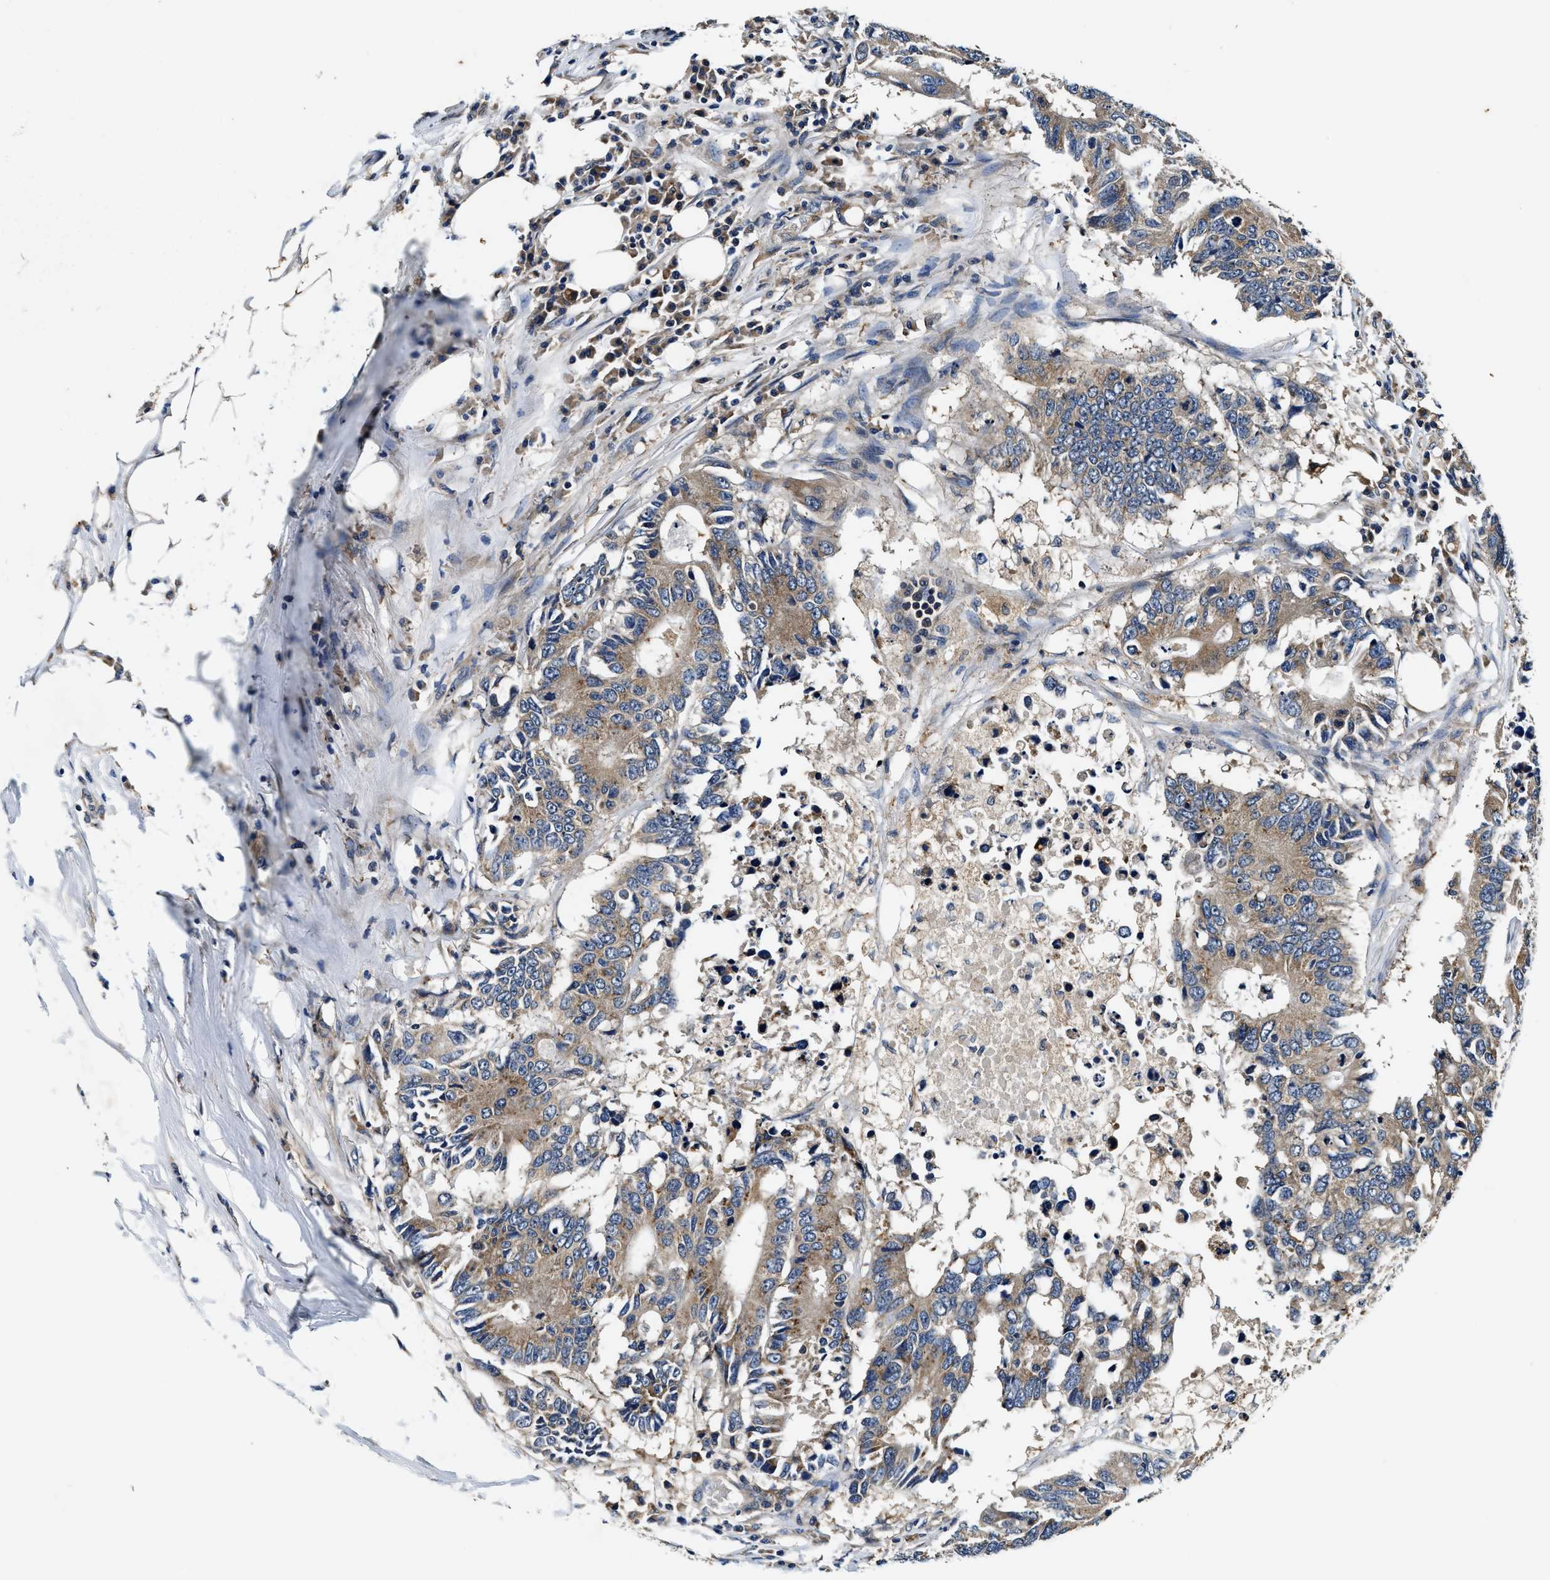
{"staining": {"intensity": "moderate", "quantity": "25%-75%", "location": "cytoplasmic/membranous"}, "tissue": "colorectal cancer", "cell_type": "Tumor cells", "image_type": "cancer", "snomed": [{"axis": "morphology", "description": "Adenocarcinoma, NOS"}, {"axis": "topography", "description": "Colon"}], "caption": "About 25%-75% of tumor cells in colorectal cancer (adenocarcinoma) display moderate cytoplasmic/membranous protein staining as visualized by brown immunohistochemical staining.", "gene": "PI4KB", "patient": {"sex": "male", "age": 71}}